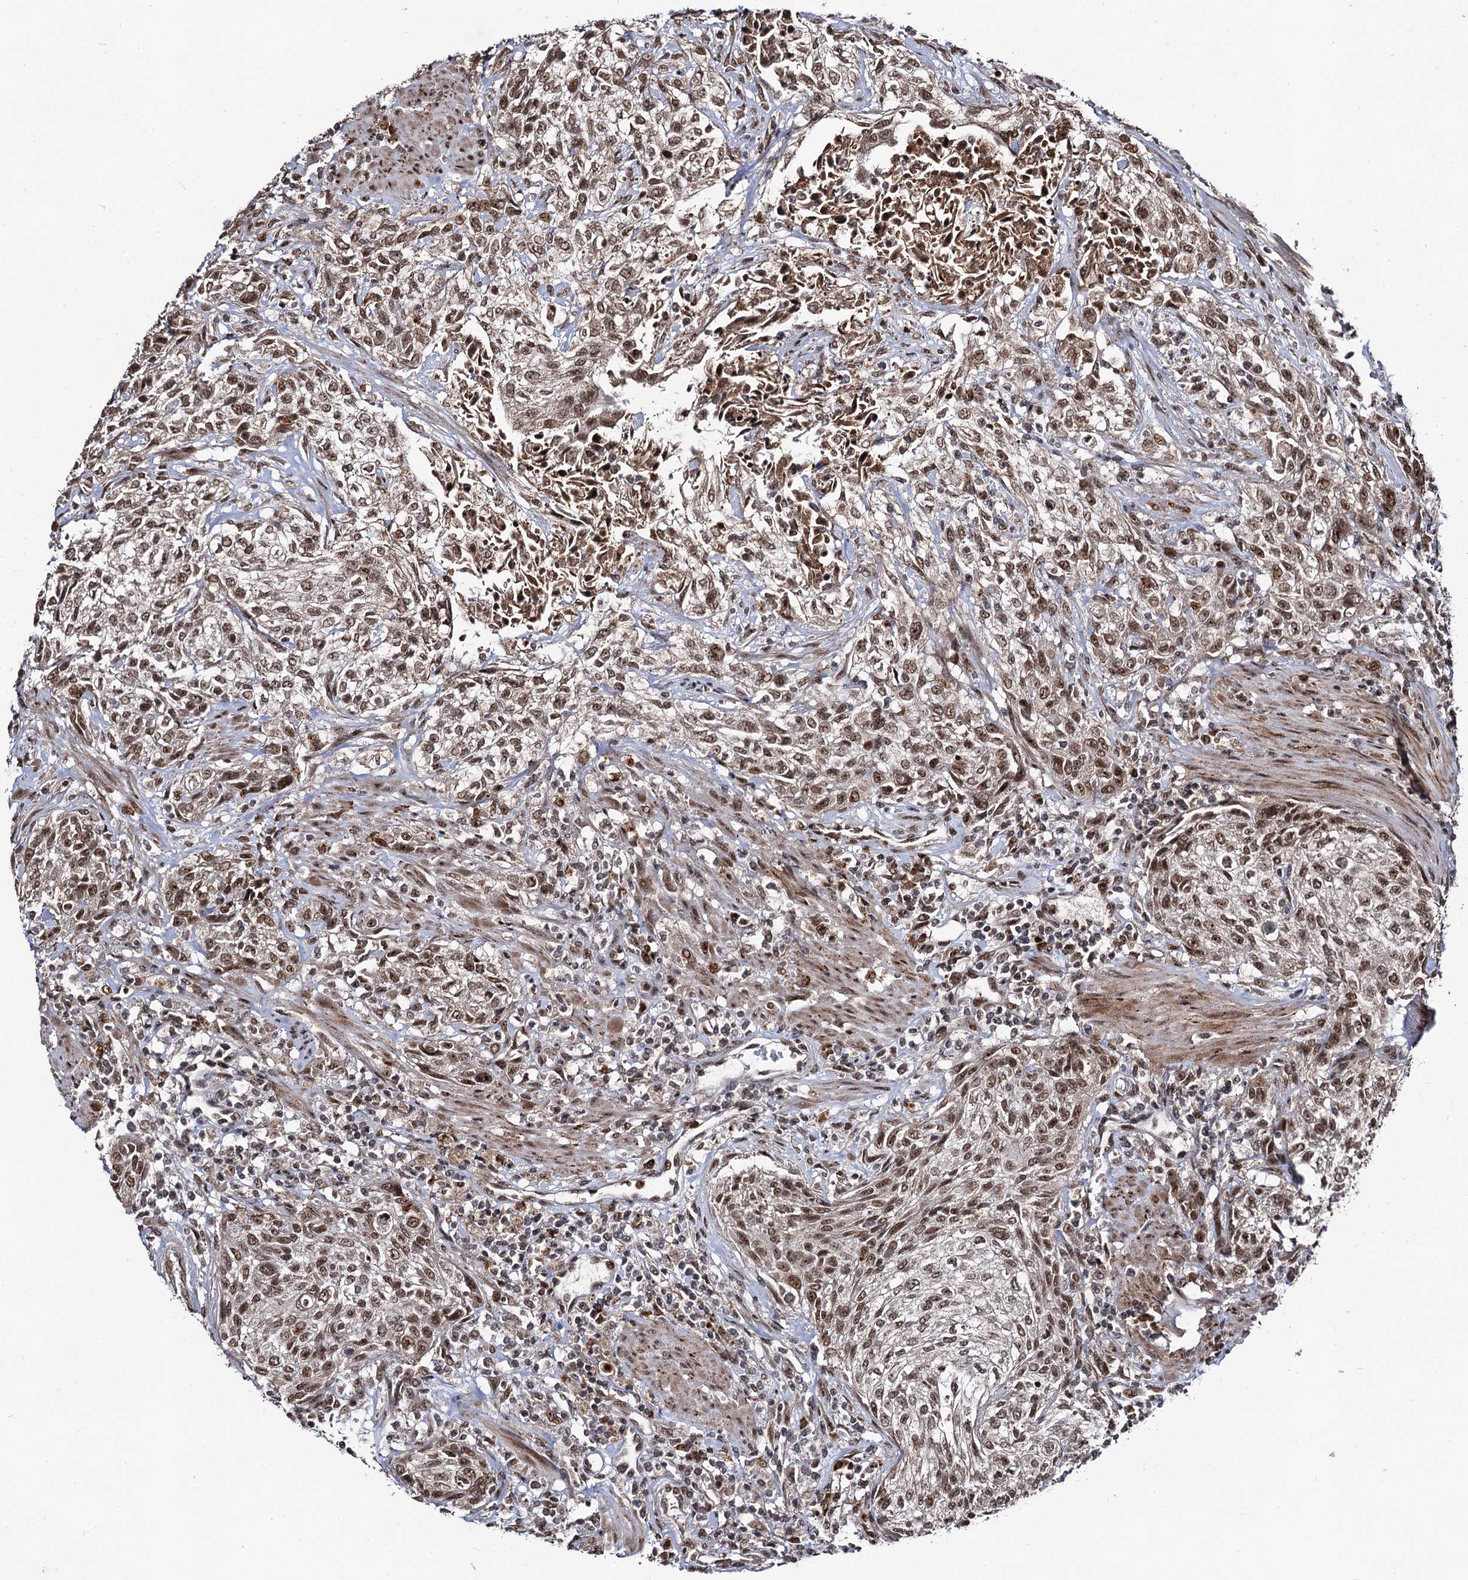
{"staining": {"intensity": "moderate", "quantity": ">75%", "location": "nuclear"}, "tissue": "urothelial cancer", "cell_type": "Tumor cells", "image_type": "cancer", "snomed": [{"axis": "morphology", "description": "Normal tissue, NOS"}, {"axis": "morphology", "description": "Urothelial carcinoma, NOS"}, {"axis": "topography", "description": "Urinary bladder"}, {"axis": "topography", "description": "Peripheral nerve tissue"}], "caption": "A brown stain labels moderate nuclear expression of a protein in transitional cell carcinoma tumor cells. The staining is performed using DAB (3,3'-diaminobenzidine) brown chromogen to label protein expression. The nuclei are counter-stained blue using hematoxylin.", "gene": "SFSWAP", "patient": {"sex": "male", "age": 35}}